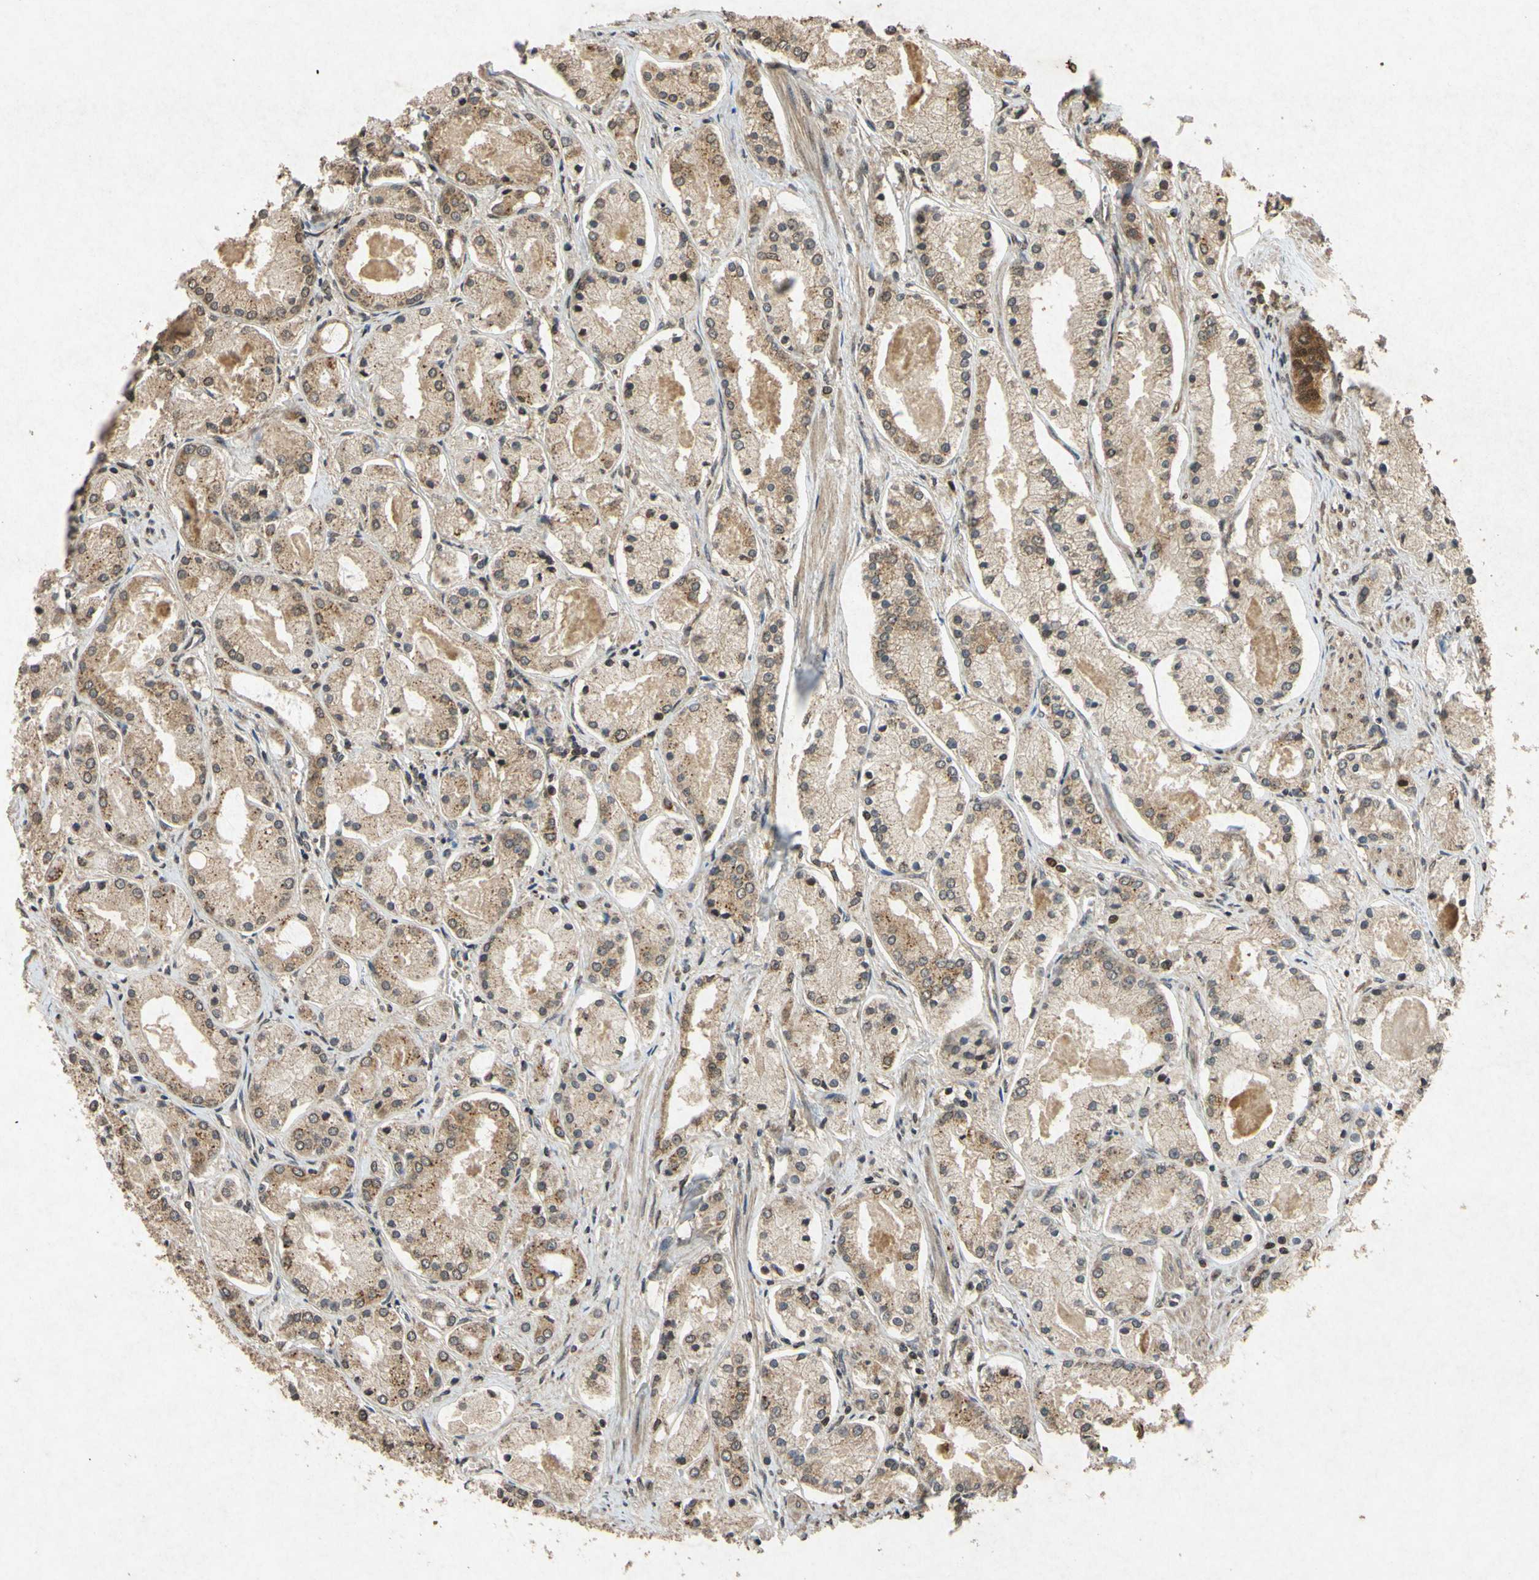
{"staining": {"intensity": "moderate", "quantity": ">75%", "location": "cytoplasmic/membranous"}, "tissue": "prostate cancer", "cell_type": "Tumor cells", "image_type": "cancer", "snomed": [{"axis": "morphology", "description": "Adenocarcinoma, High grade"}, {"axis": "topography", "description": "Prostate"}], "caption": "This is an image of immunohistochemistry staining of prostate cancer, which shows moderate expression in the cytoplasmic/membranous of tumor cells.", "gene": "ATP6V1H", "patient": {"sex": "male", "age": 66}}